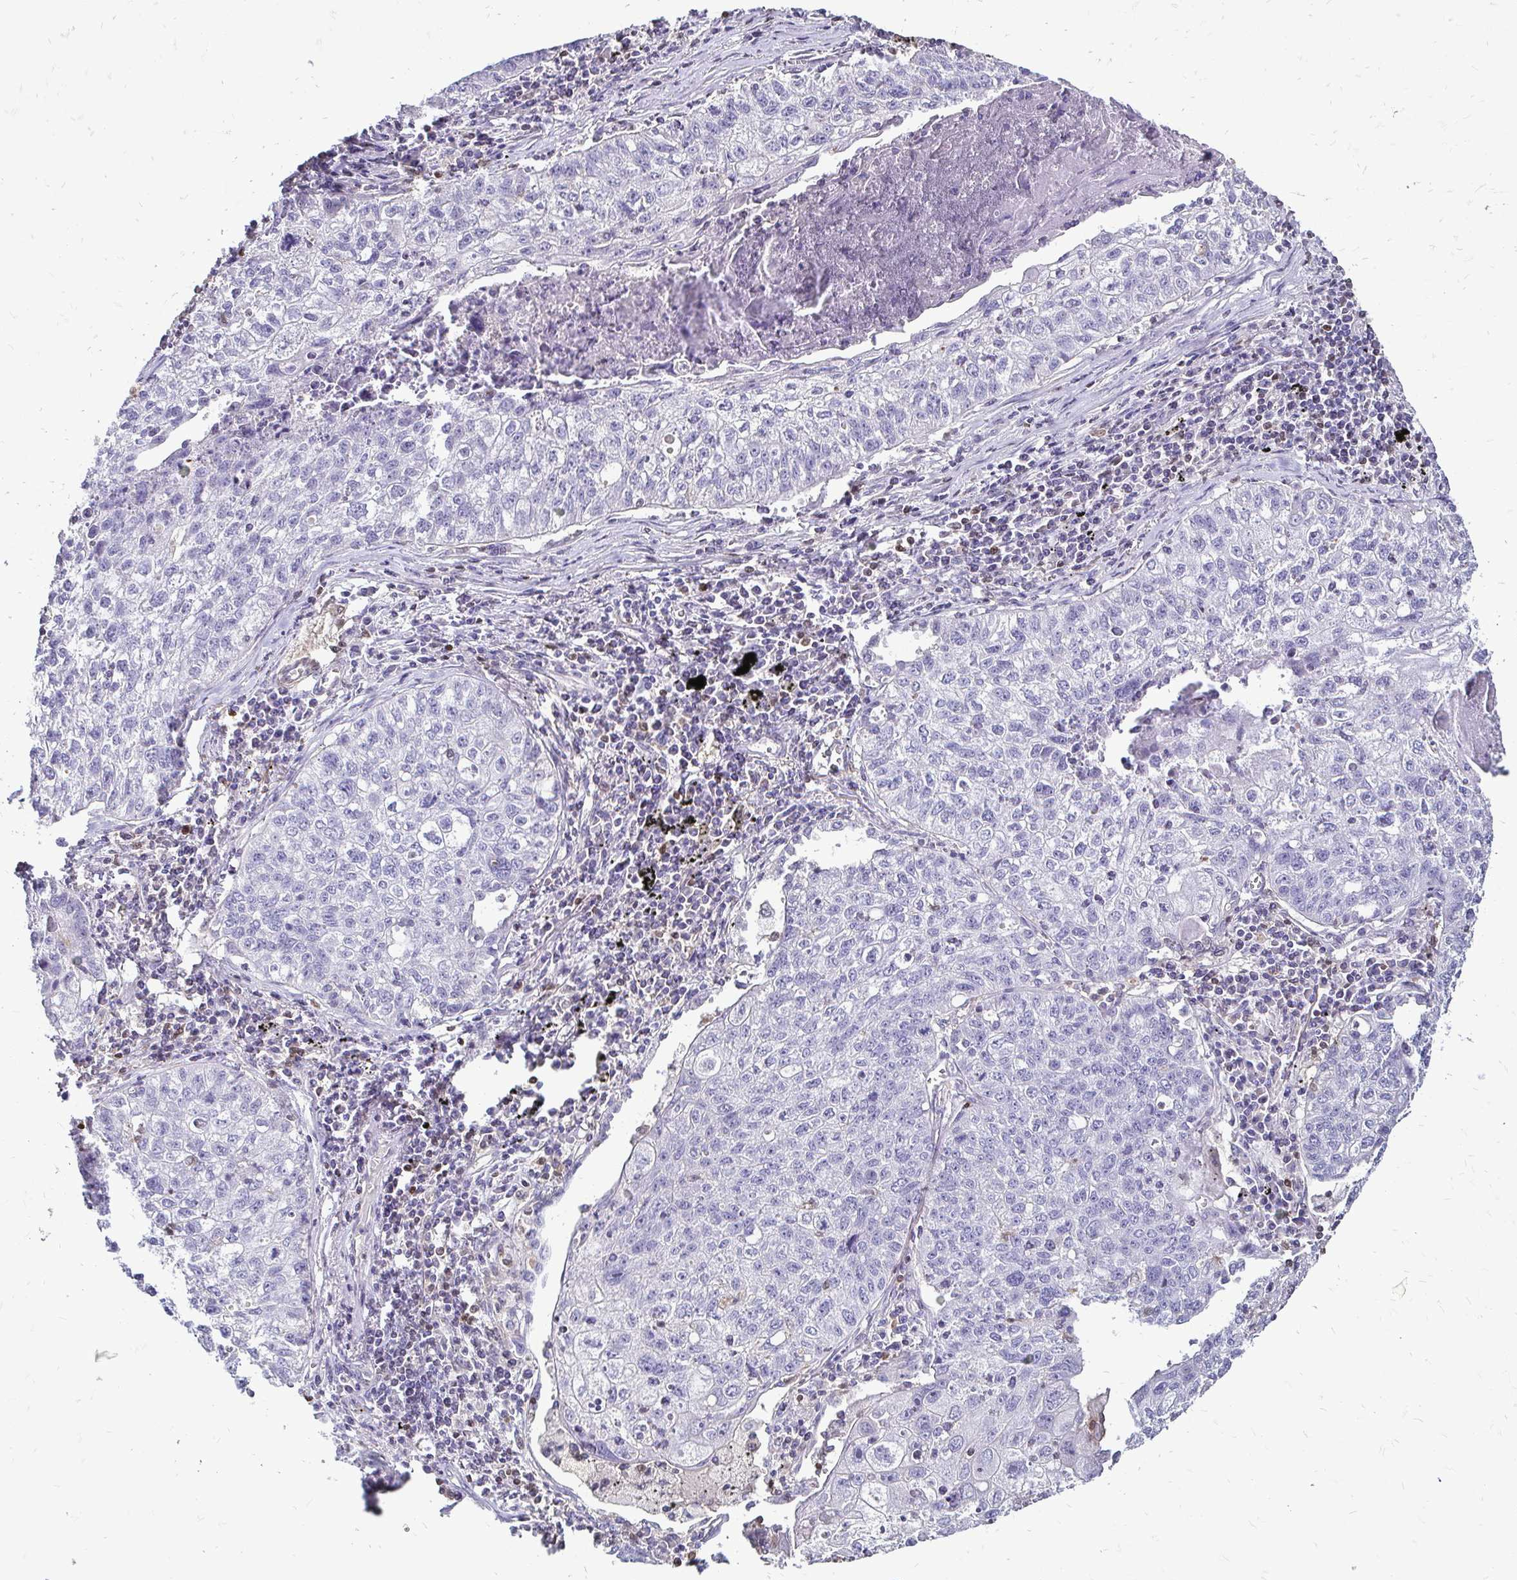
{"staining": {"intensity": "negative", "quantity": "none", "location": "none"}, "tissue": "lung cancer", "cell_type": "Tumor cells", "image_type": "cancer", "snomed": [{"axis": "morphology", "description": "Normal morphology"}, {"axis": "morphology", "description": "Aneuploidy"}, {"axis": "morphology", "description": "Squamous cell carcinoma, NOS"}, {"axis": "topography", "description": "Lymph node"}, {"axis": "topography", "description": "Lung"}], "caption": "There is no significant positivity in tumor cells of lung aneuploidy. The staining is performed using DAB (3,3'-diaminobenzidine) brown chromogen with nuclei counter-stained in using hematoxylin.", "gene": "ZFP1", "patient": {"sex": "female", "age": 76}}